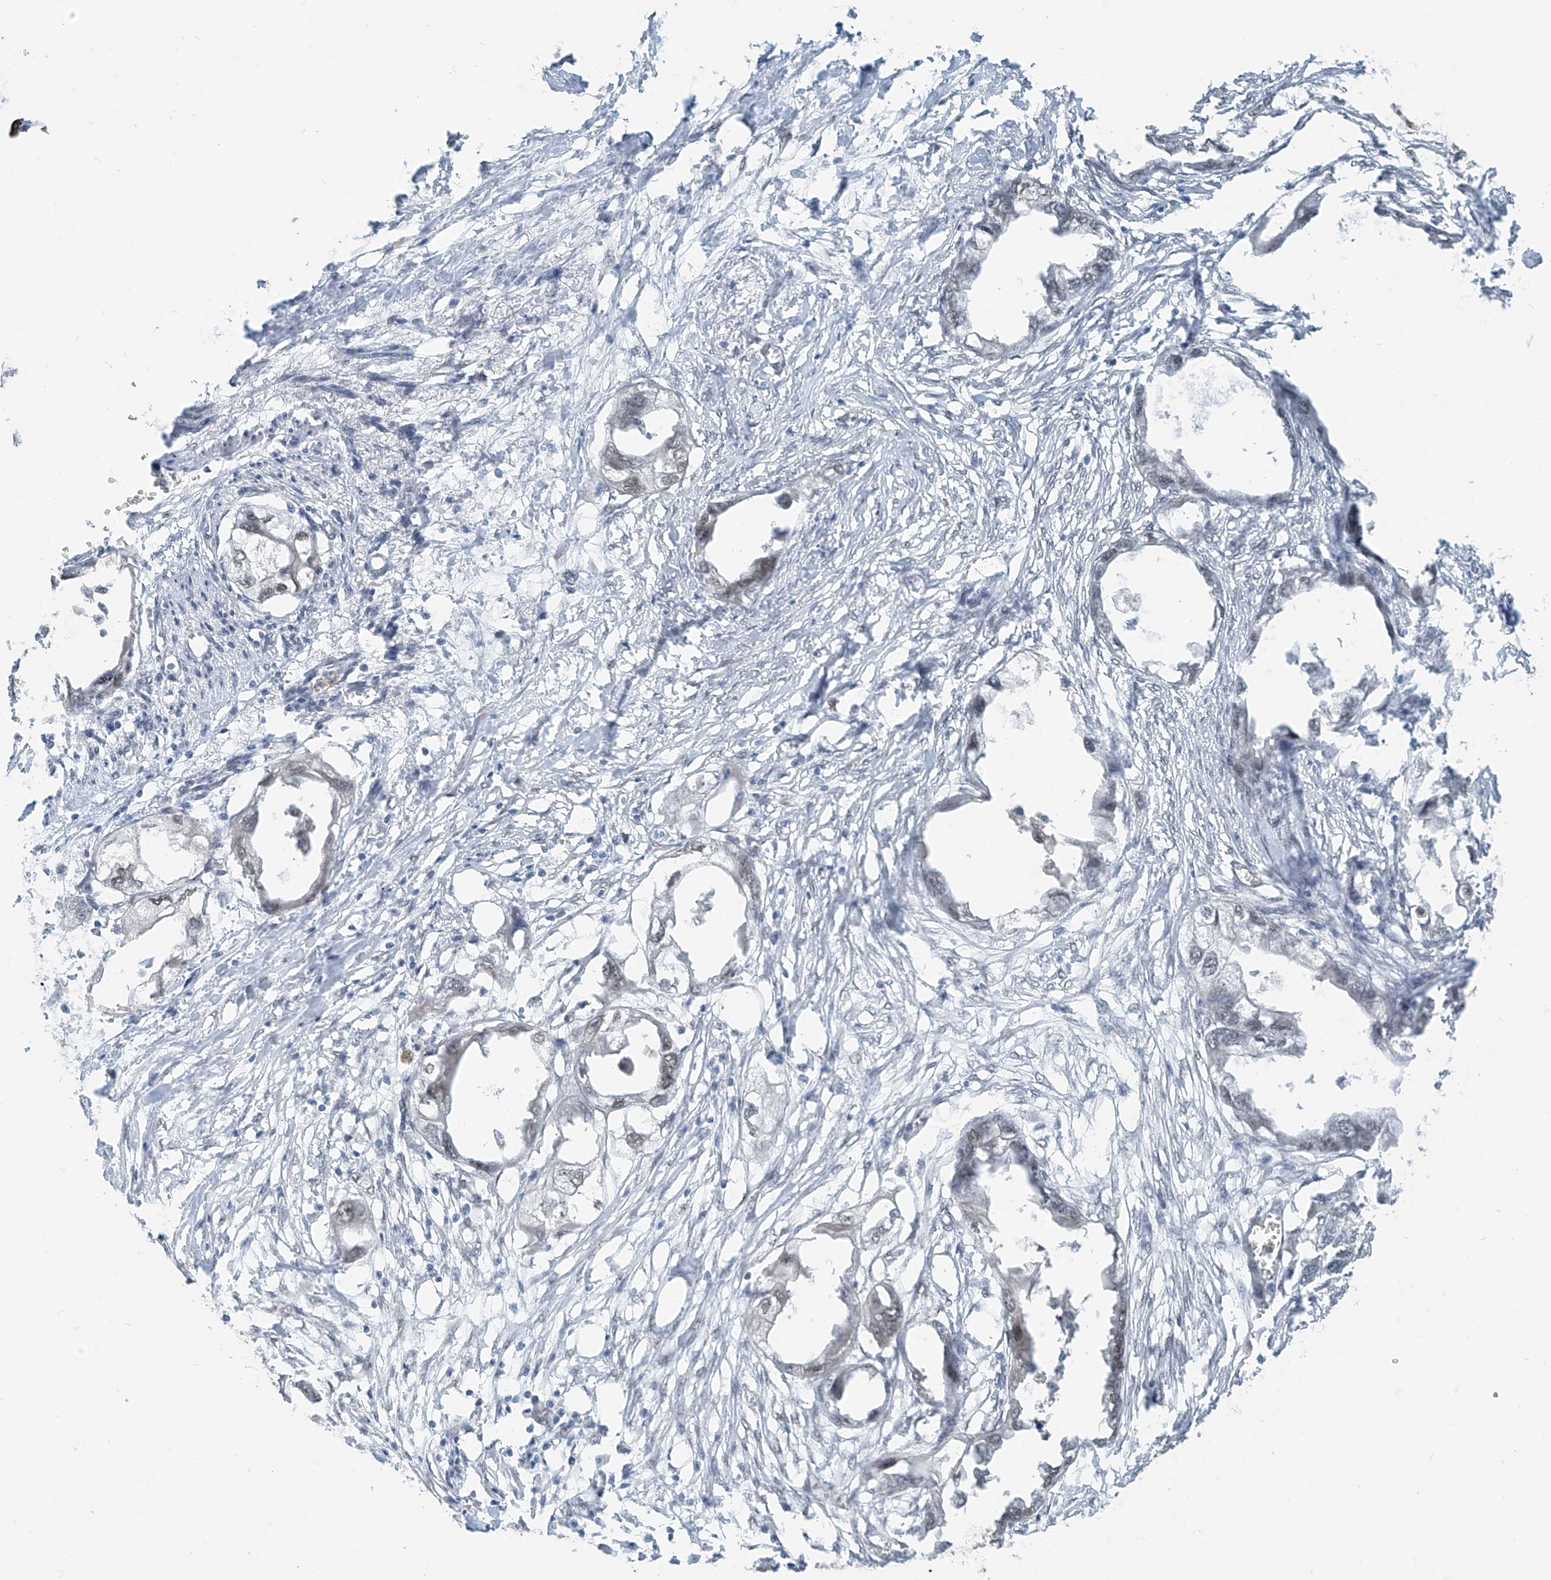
{"staining": {"intensity": "weak", "quantity": "<25%", "location": "nuclear"}, "tissue": "endometrial cancer", "cell_type": "Tumor cells", "image_type": "cancer", "snomed": [{"axis": "morphology", "description": "Adenocarcinoma, NOS"}, {"axis": "morphology", "description": "Adenocarcinoma, metastatic, NOS"}, {"axis": "topography", "description": "Adipose tissue"}, {"axis": "topography", "description": "Endometrium"}], "caption": "Tumor cells are negative for brown protein staining in endometrial cancer. (DAB (3,3'-diaminobenzidine) immunohistochemistry (IHC) with hematoxylin counter stain).", "gene": "MCM9", "patient": {"sex": "female", "age": 67}}